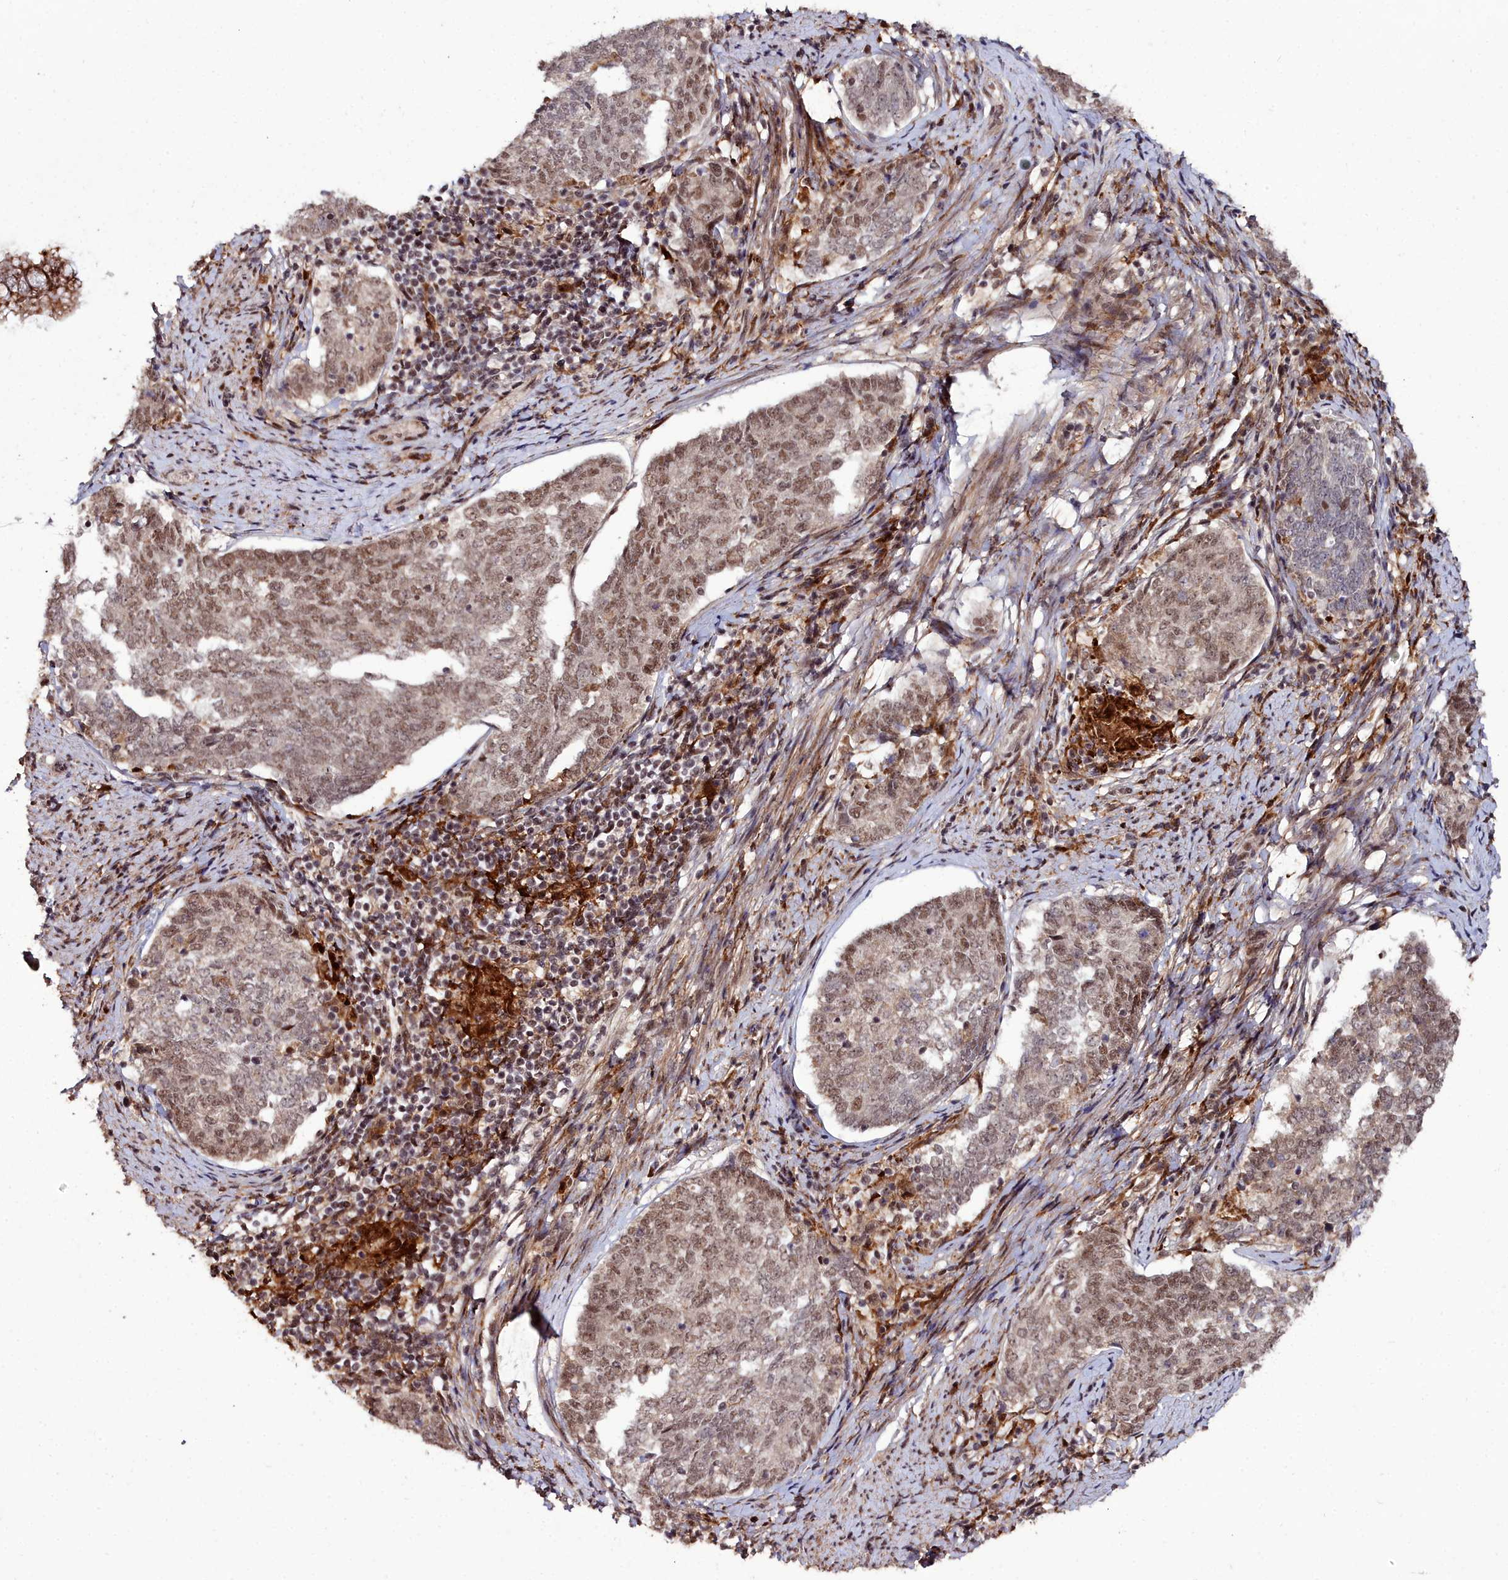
{"staining": {"intensity": "moderate", "quantity": "25%-75%", "location": "nuclear"}, "tissue": "endometrial cancer", "cell_type": "Tumor cells", "image_type": "cancer", "snomed": [{"axis": "morphology", "description": "Adenocarcinoma, NOS"}, {"axis": "topography", "description": "Endometrium"}], "caption": "A medium amount of moderate nuclear staining is appreciated in approximately 25%-75% of tumor cells in adenocarcinoma (endometrial) tissue.", "gene": "CXXC1", "patient": {"sex": "female", "age": 80}}